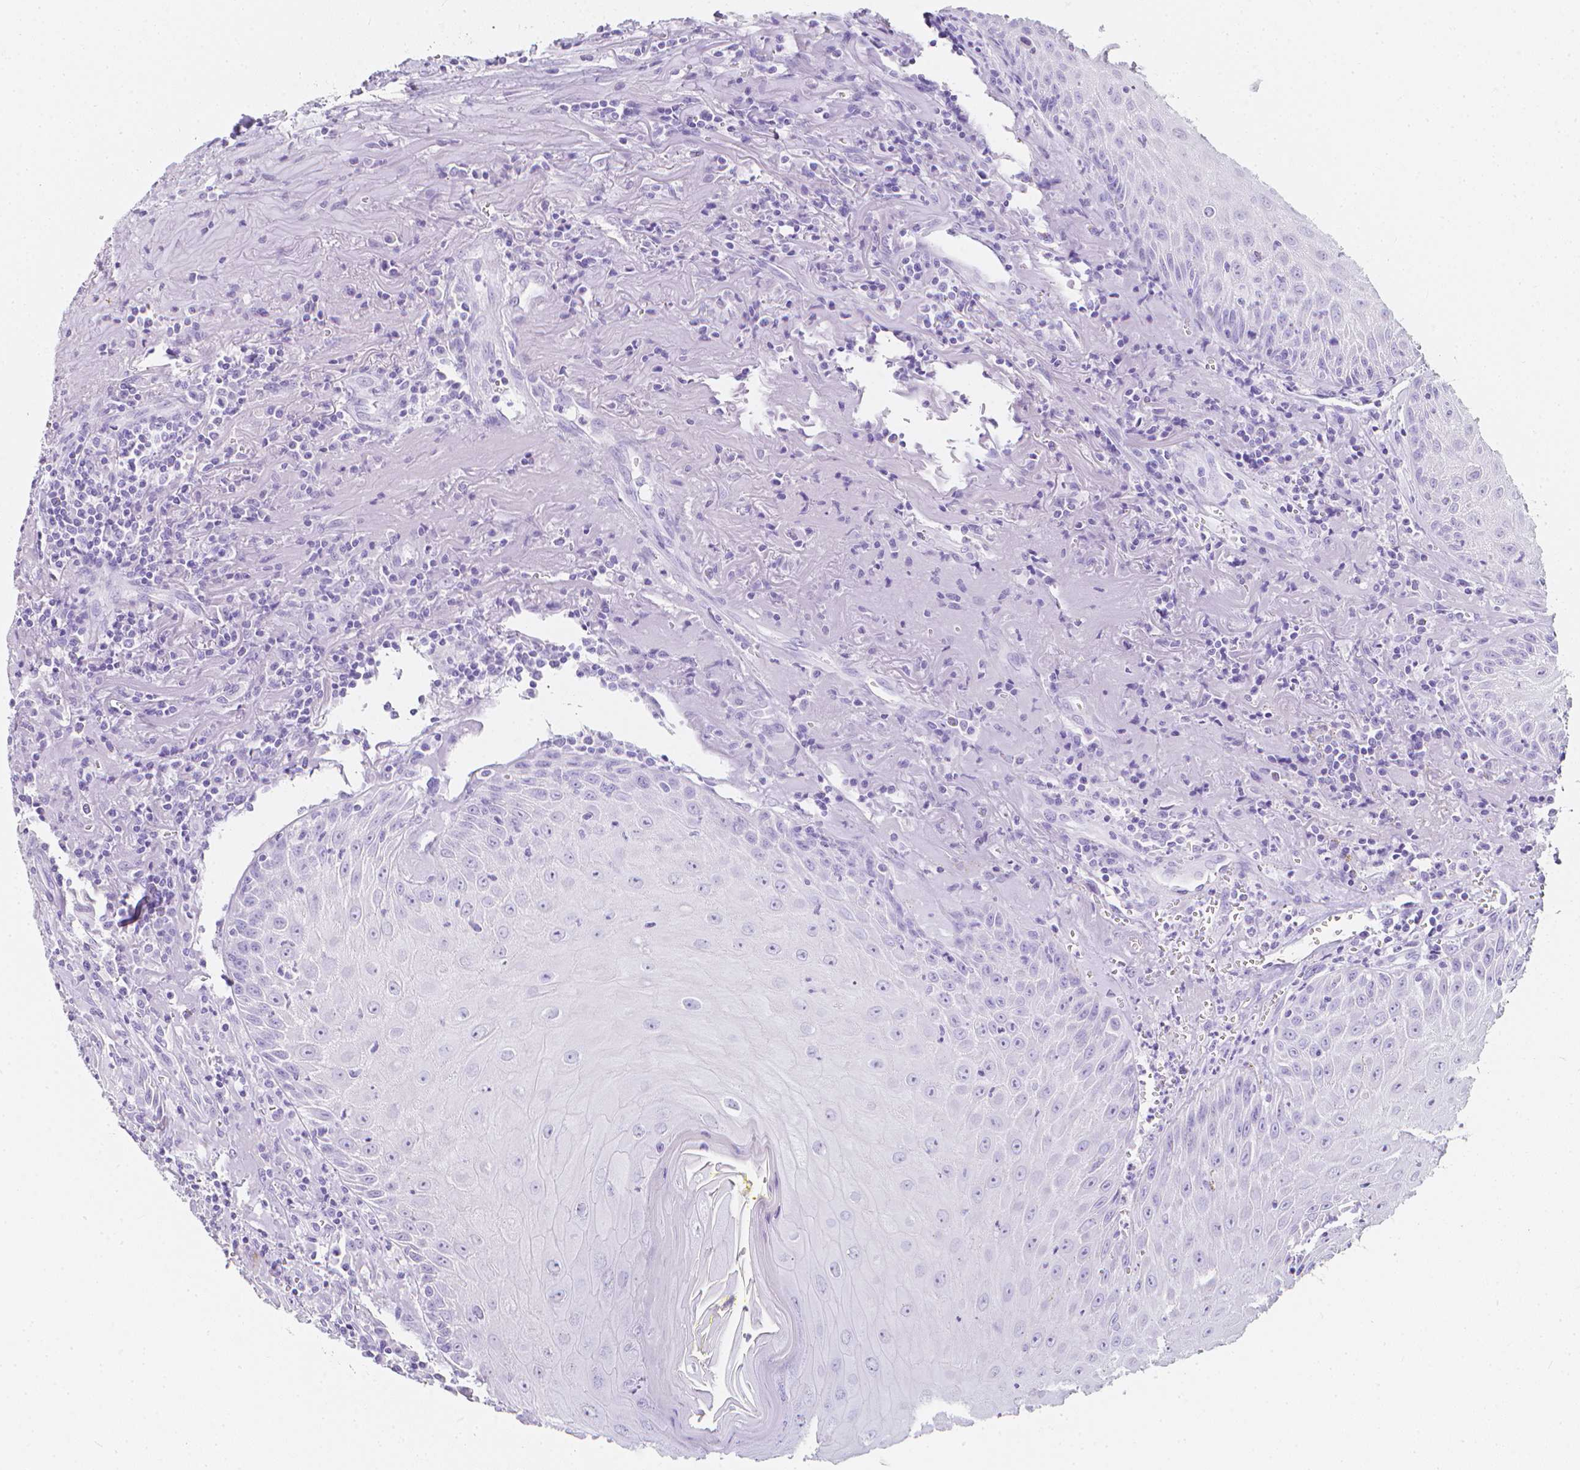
{"staining": {"intensity": "negative", "quantity": "none", "location": "none"}, "tissue": "head and neck cancer", "cell_type": "Tumor cells", "image_type": "cancer", "snomed": [{"axis": "morphology", "description": "Normal tissue, NOS"}, {"axis": "morphology", "description": "Squamous cell carcinoma, NOS"}, {"axis": "topography", "description": "Oral tissue"}, {"axis": "topography", "description": "Head-Neck"}], "caption": "DAB (3,3'-diaminobenzidine) immunohistochemical staining of human head and neck cancer displays no significant positivity in tumor cells.", "gene": "LGALS4", "patient": {"sex": "female", "age": 70}}